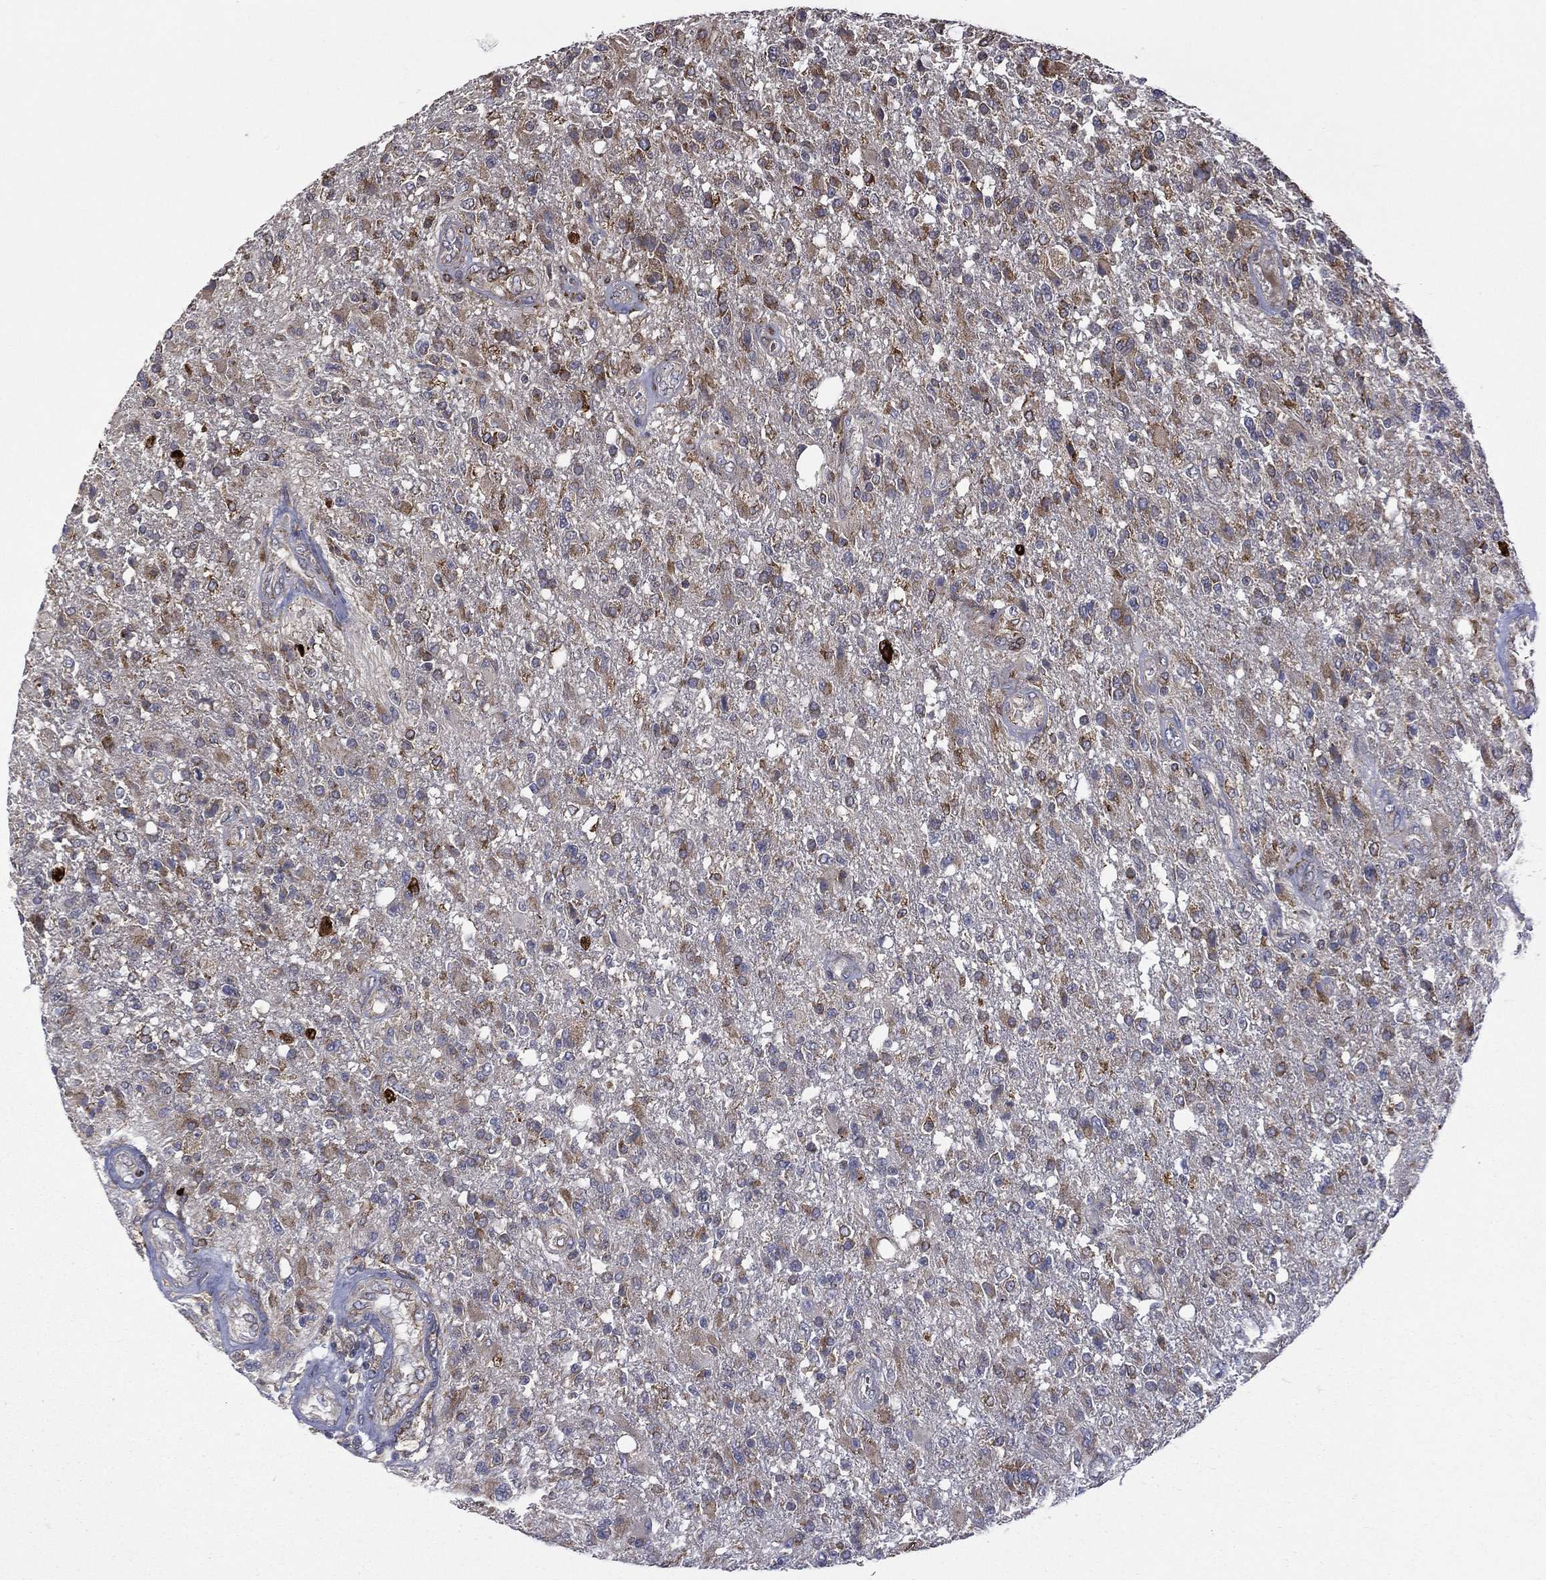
{"staining": {"intensity": "moderate", "quantity": "<25%", "location": "cytoplasmic/membranous"}, "tissue": "glioma", "cell_type": "Tumor cells", "image_type": "cancer", "snomed": [{"axis": "morphology", "description": "Glioma, malignant, High grade"}, {"axis": "topography", "description": "Brain"}], "caption": "Protein expression analysis of malignant glioma (high-grade) demonstrates moderate cytoplasmic/membranous positivity in approximately <25% of tumor cells. The staining is performed using DAB (3,3'-diaminobenzidine) brown chromogen to label protein expression. The nuclei are counter-stained blue using hematoxylin.", "gene": "C20orf96", "patient": {"sex": "male", "age": 56}}